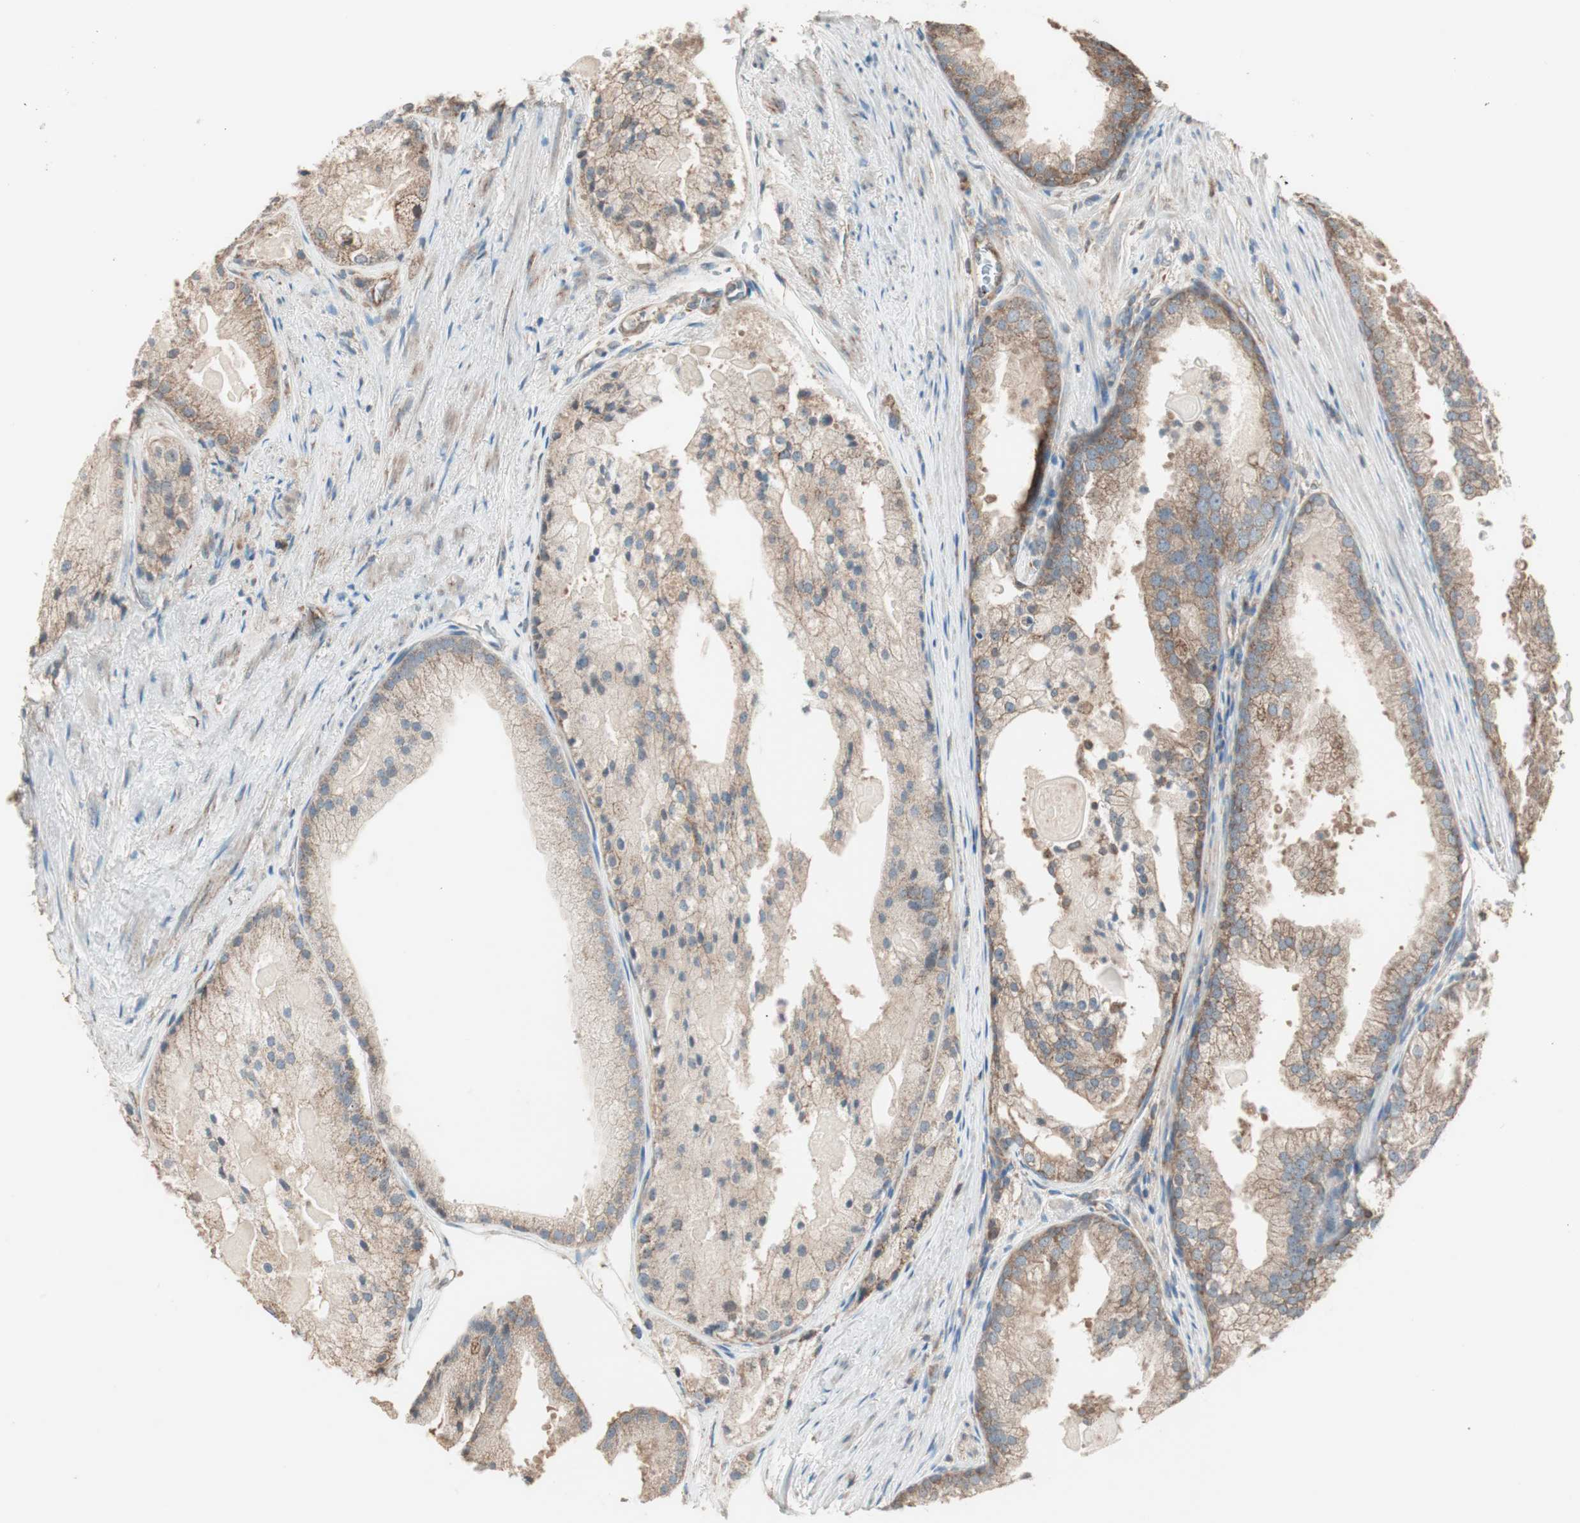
{"staining": {"intensity": "moderate", "quantity": ">75%", "location": "cytoplasmic/membranous"}, "tissue": "prostate cancer", "cell_type": "Tumor cells", "image_type": "cancer", "snomed": [{"axis": "morphology", "description": "Adenocarcinoma, Low grade"}, {"axis": "topography", "description": "Prostate"}], "caption": "Moderate cytoplasmic/membranous expression is present in about >75% of tumor cells in low-grade adenocarcinoma (prostate).", "gene": "CC2D1A", "patient": {"sex": "male", "age": 69}}